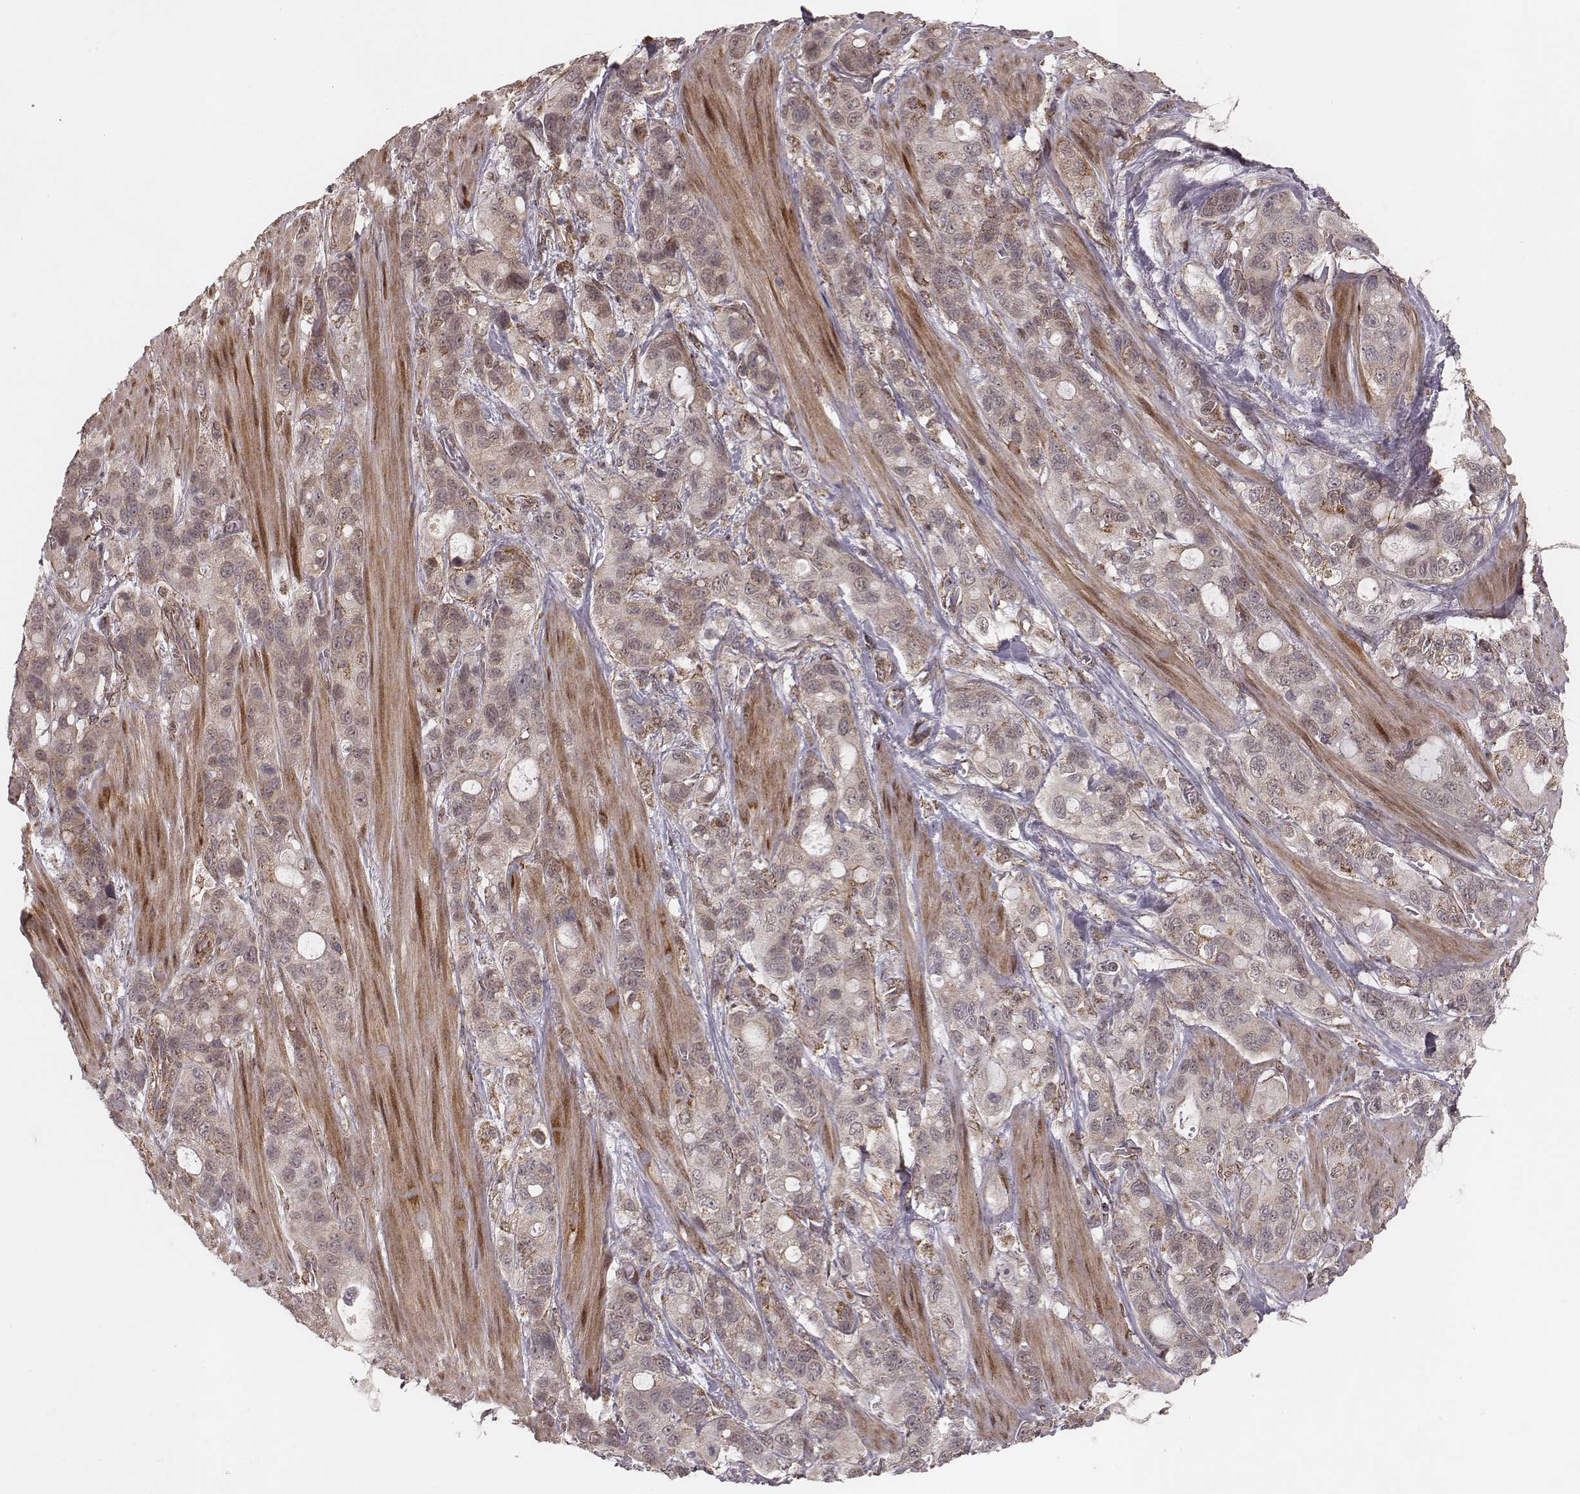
{"staining": {"intensity": "weak", "quantity": ">75%", "location": "cytoplasmic/membranous"}, "tissue": "stomach cancer", "cell_type": "Tumor cells", "image_type": "cancer", "snomed": [{"axis": "morphology", "description": "Adenocarcinoma, NOS"}, {"axis": "topography", "description": "Stomach"}], "caption": "The histopathology image demonstrates staining of adenocarcinoma (stomach), revealing weak cytoplasmic/membranous protein staining (brown color) within tumor cells.", "gene": "NDUFA7", "patient": {"sex": "male", "age": 63}}